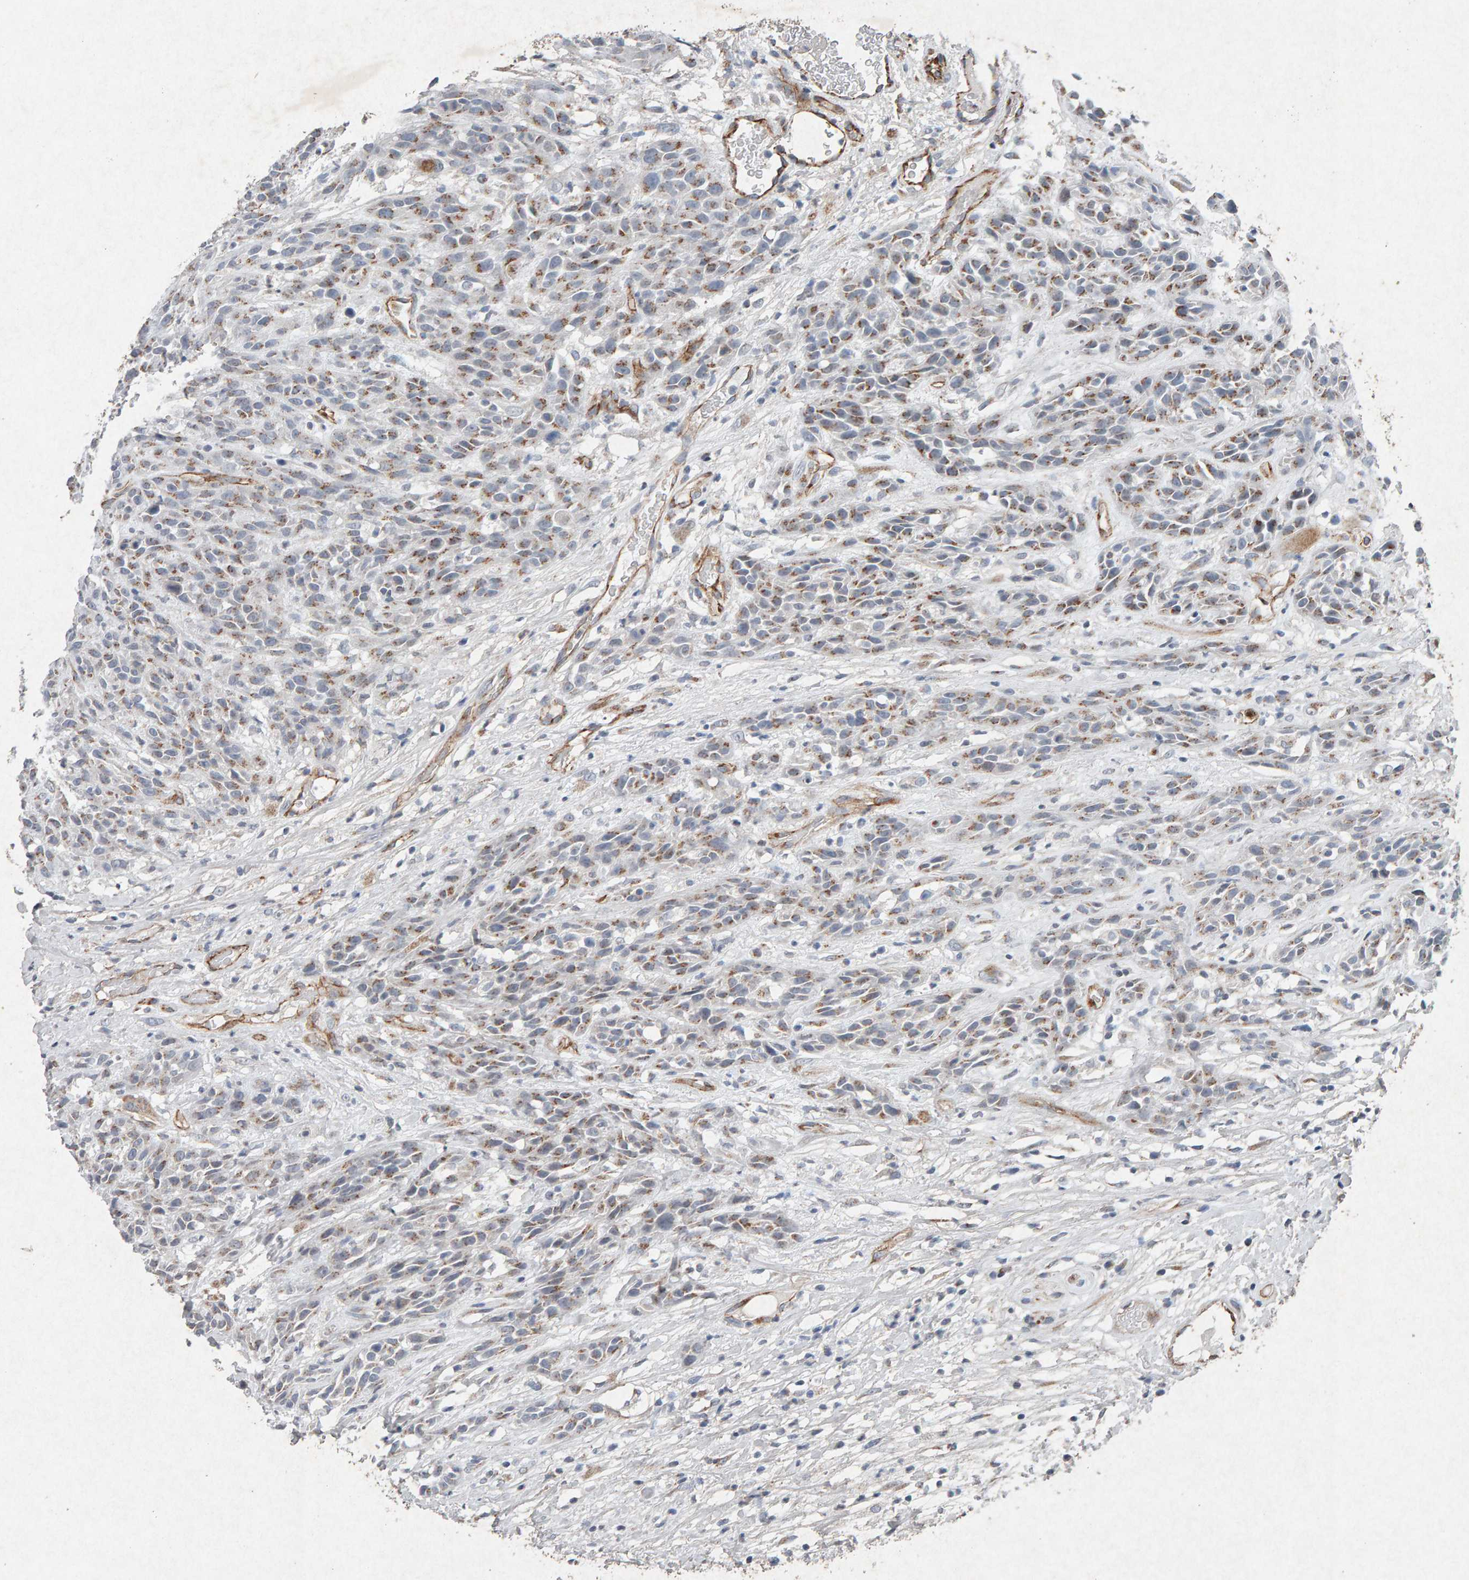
{"staining": {"intensity": "moderate", "quantity": ">75%", "location": "cytoplasmic/membranous"}, "tissue": "head and neck cancer", "cell_type": "Tumor cells", "image_type": "cancer", "snomed": [{"axis": "morphology", "description": "Normal tissue, NOS"}, {"axis": "morphology", "description": "Squamous cell carcinoma, NOS"}, {"axis": "topography", "description": "Cartilage tissue"}, {"axis": "topography", "description": "Head-Neck"}], "caption": "Immunohistochemical staining of human head and neck cancer exhibits medium levels of moderate cytoplasmic/membranous protein expression in about >75% of tumor cells.", "gene": "PTPRM", "patient": {"sex": "male", "age": 62}}